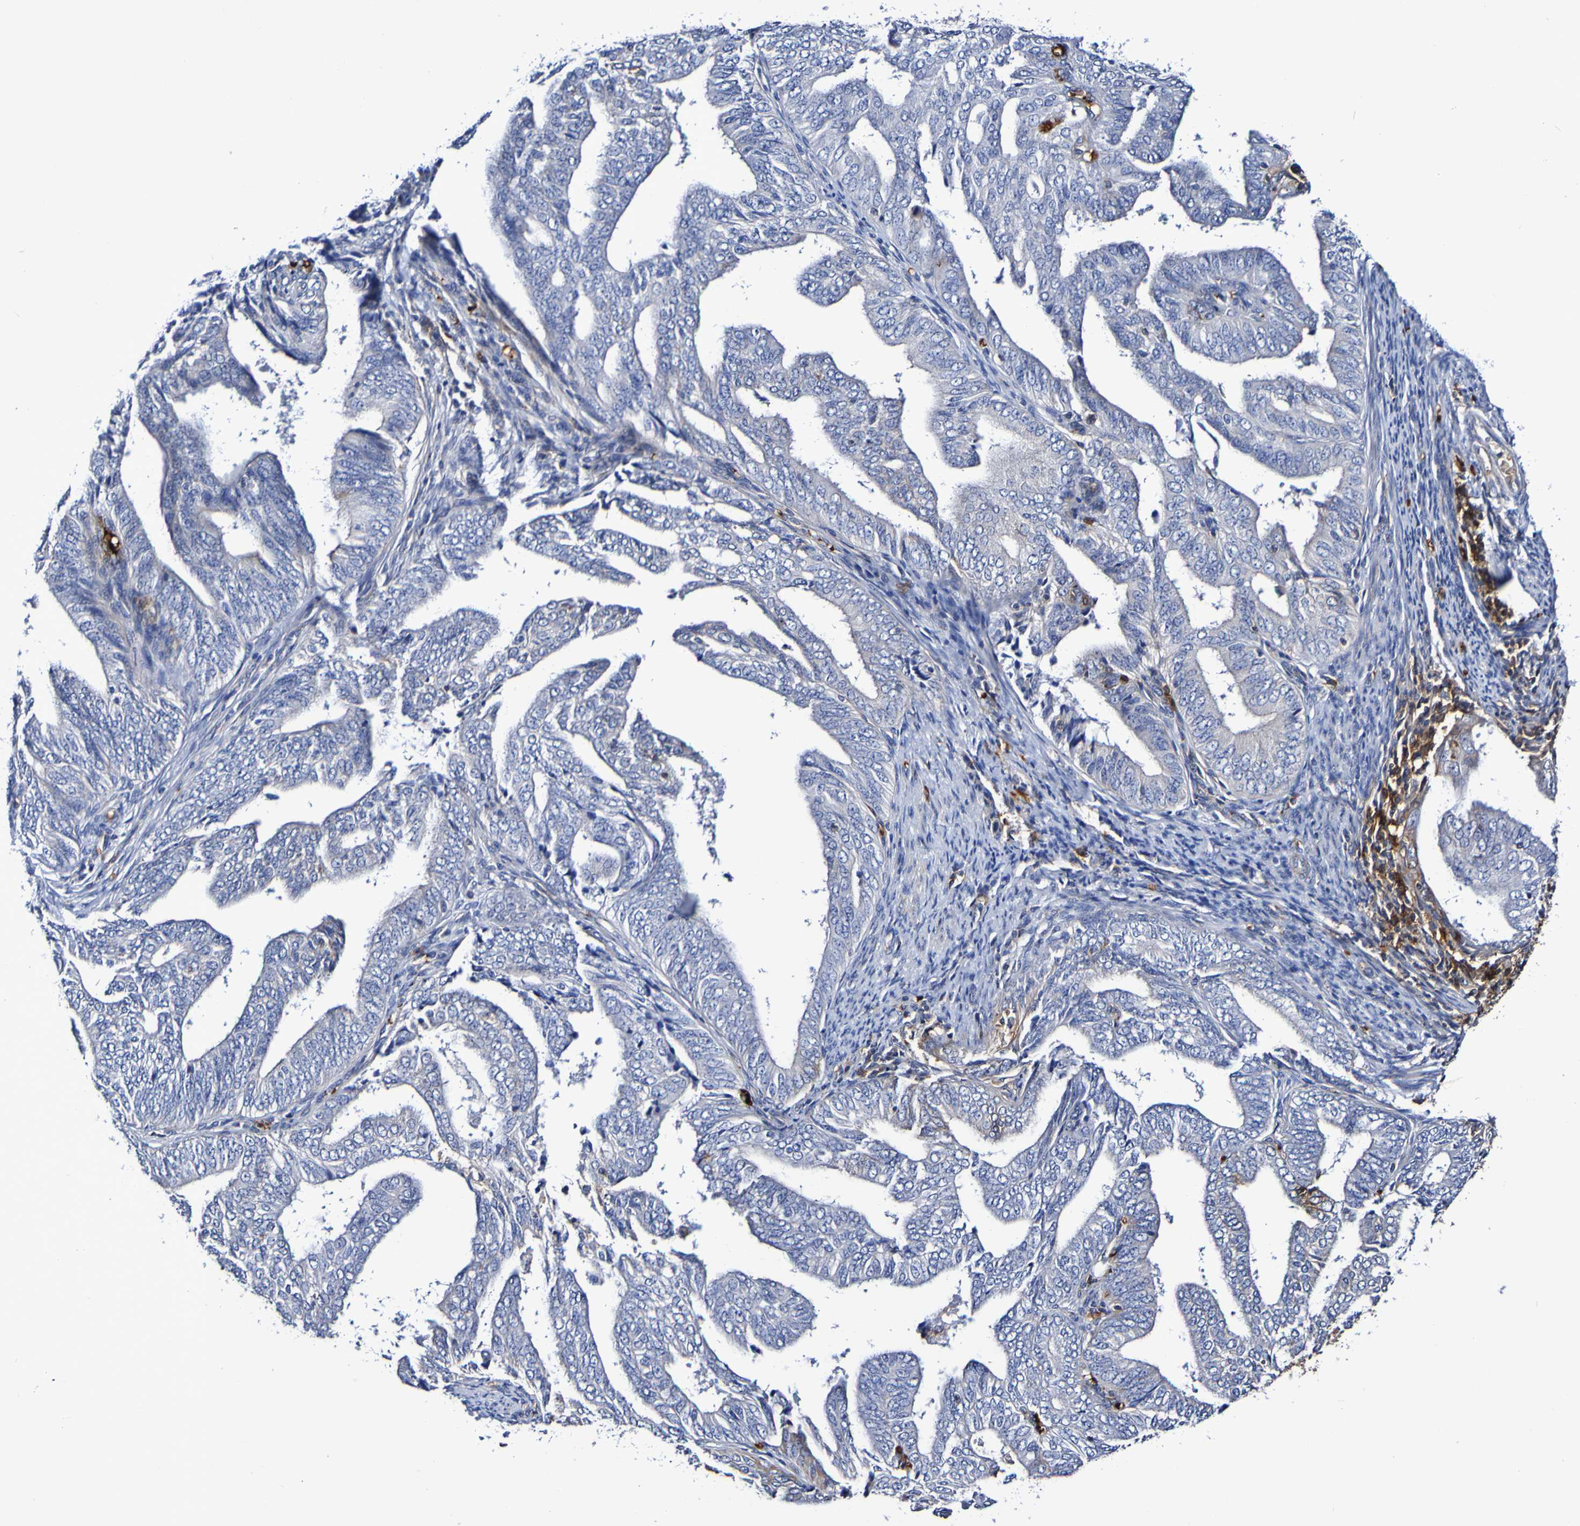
{"staining": {"intensity": "weak", "quantity": "<25%", "location": "cytoplasmic/membranous"}, "tissue": "endometrial cancer", "cell_type": "Tumor cells", "image_type": "cancer", "snomed": [{"axis": "morphology", "description": "Adenocarcinoma, NOS"}, {"axis": "topography", "description": "Endometrium"}], "caption": "This is an IHC image of human adenocarcinoma (endometrial). There is no expression in tumor cells.", "gene": "WNT4", "patient": {"sex": "female", "age": 58}}